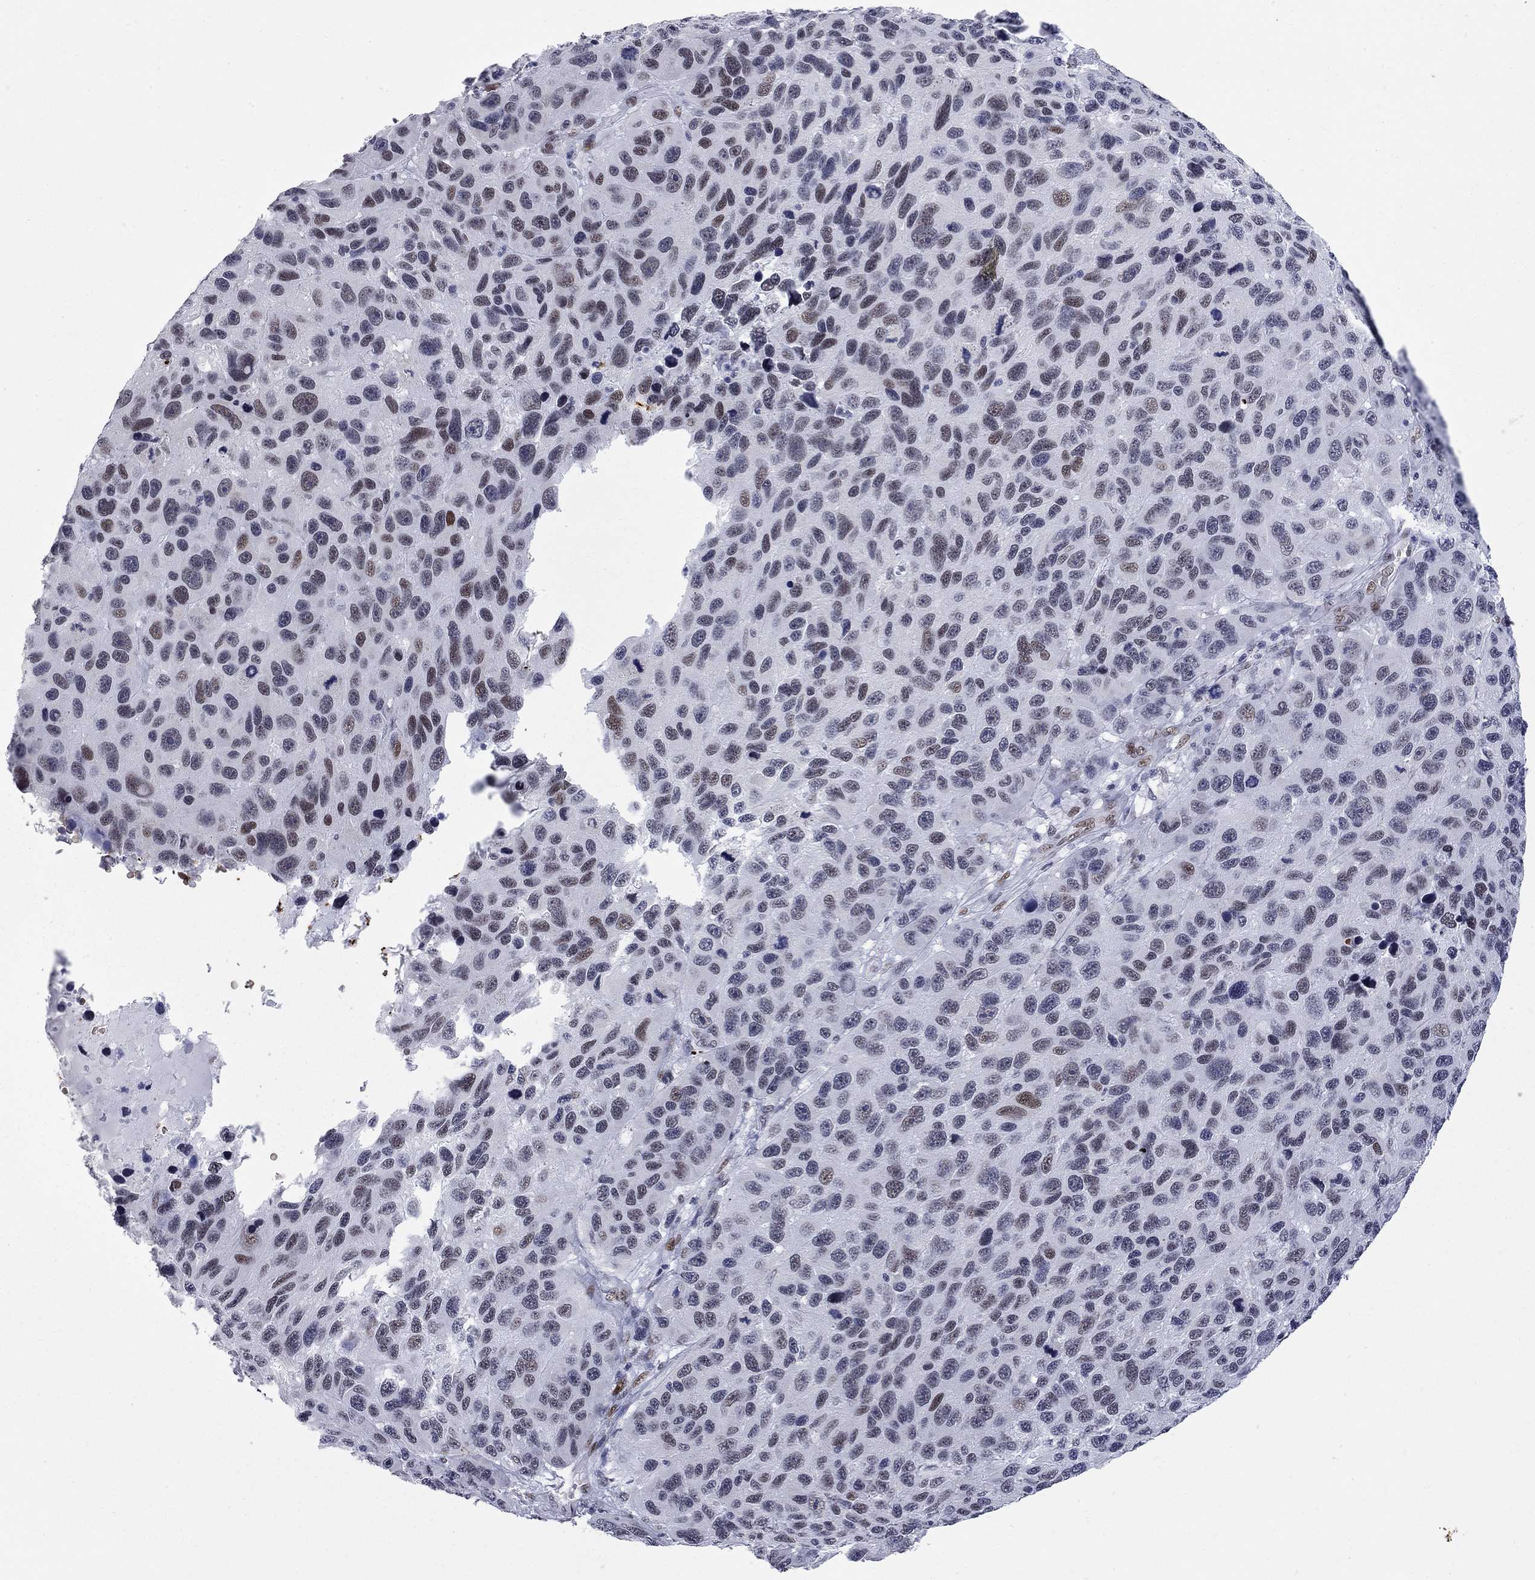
{"staining": {"intensity": "weak", "quantity": "<25%", "location": "nuclear"}, "tissue": "melanoma", "cell_type": "Tumor cells", "image_type": "cancer", "snomed": [{"axis": "morphology", "description": "Malignant melanoma, NOS"}, {"axis": "topography", "description": "Skin"}], "caption": "The IHC photomicrograph has no significant staining in tumor cells of malignant melanoma tissue.", "gene": "ZBTB47", "patient": {"sex": "male", "age": 53}}